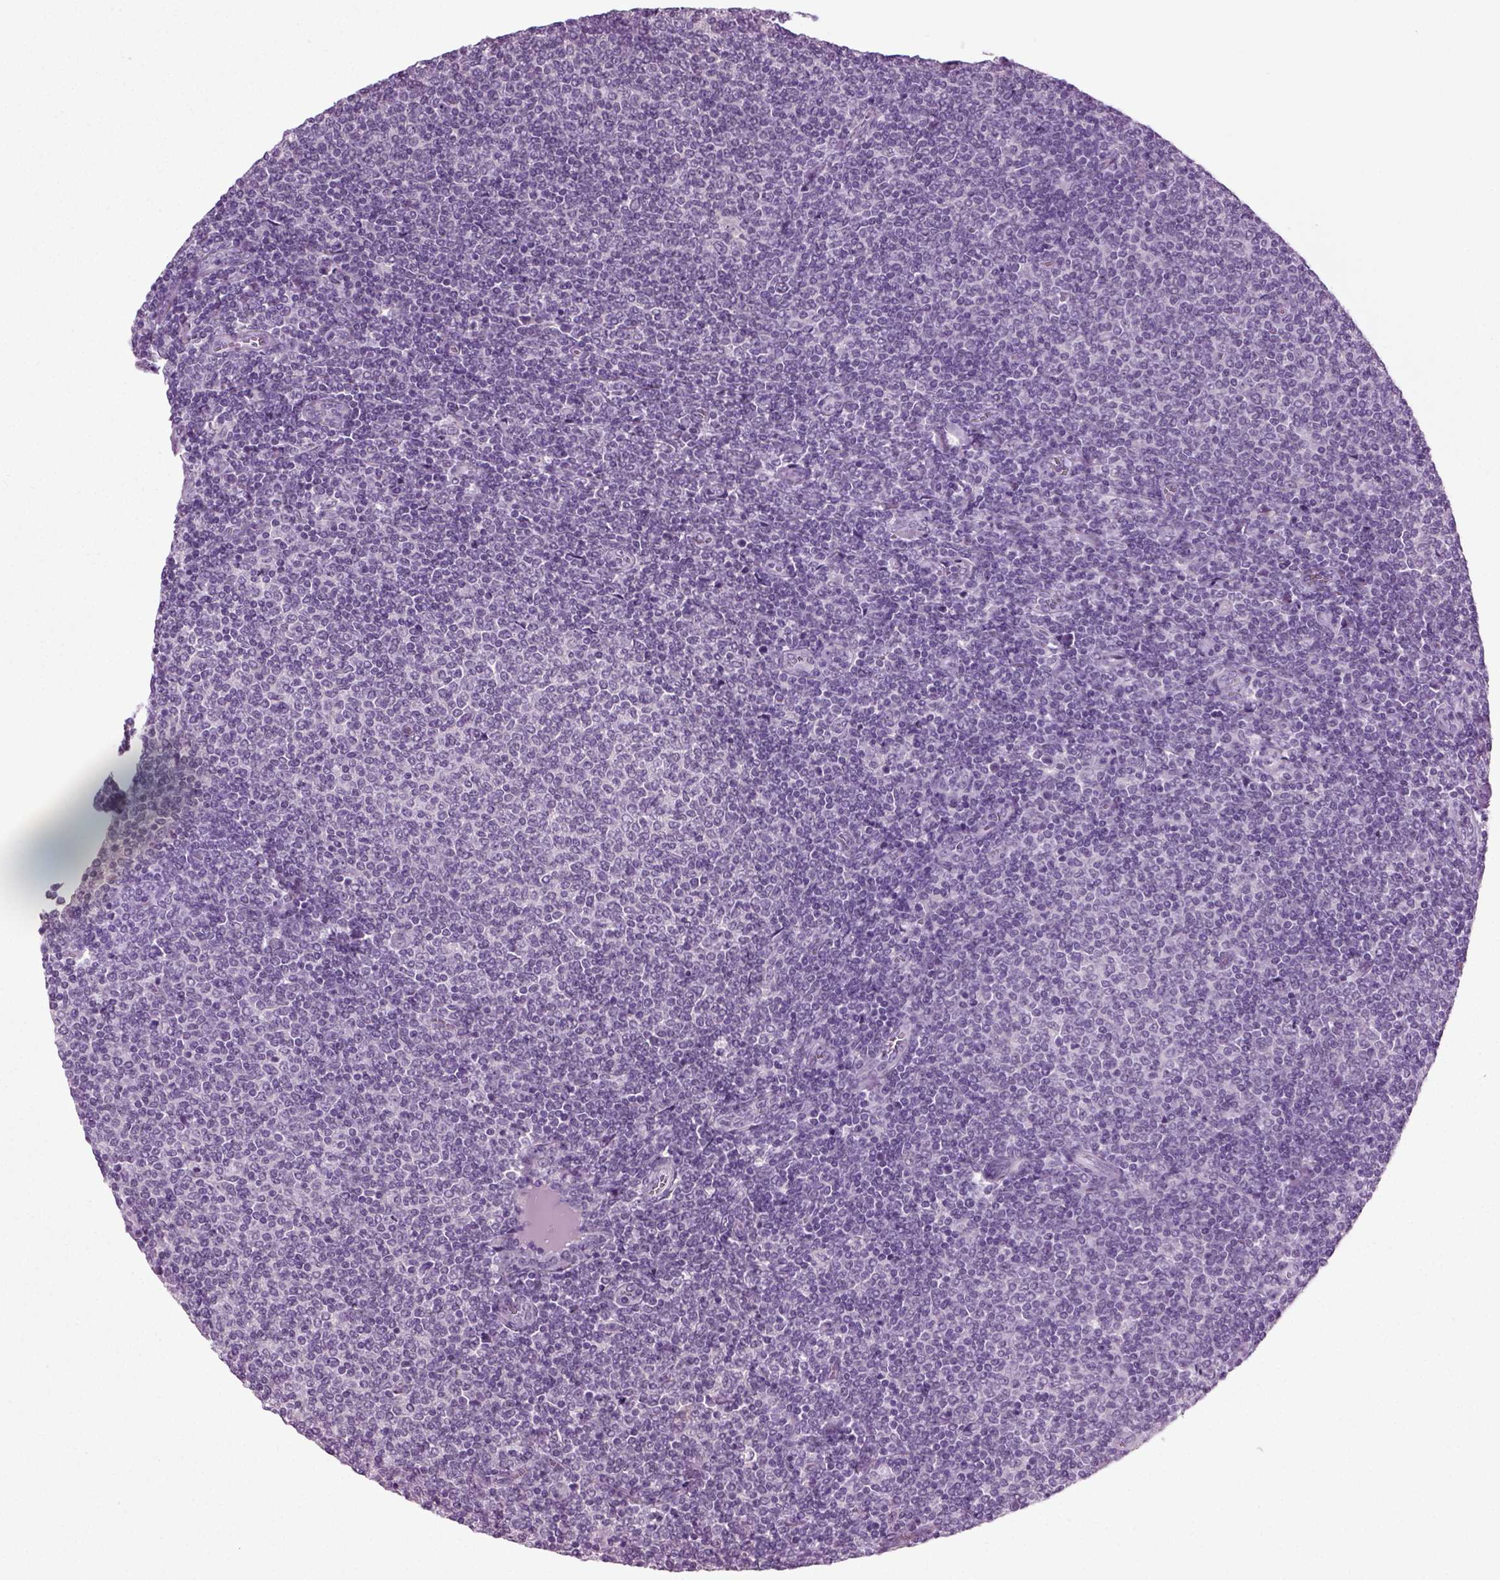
{"staining": {"intensity": "negative", "quantity": "none", "location": "none"}, "tissue": "lymphoma", "cell_type": "Tumor cells", "image_type": "cancer", "snomed": [{"axis": "morphology", "description": "Malignant lymphoma, non-Hodgkin's type, Low grade"}, {"axis": "topography", "description": "Lymph node"}], "caption": "IHC micrograph of neoplastic tissue: lymphoma stained with DAB demonstrates no significant protein positivity in tumor cells. (DAB immunohistochemistry (IHC) with hematoxylin counter stain).", "gene": "ZC2HC1C", "patient": {"sex": "male", "age": 52}}